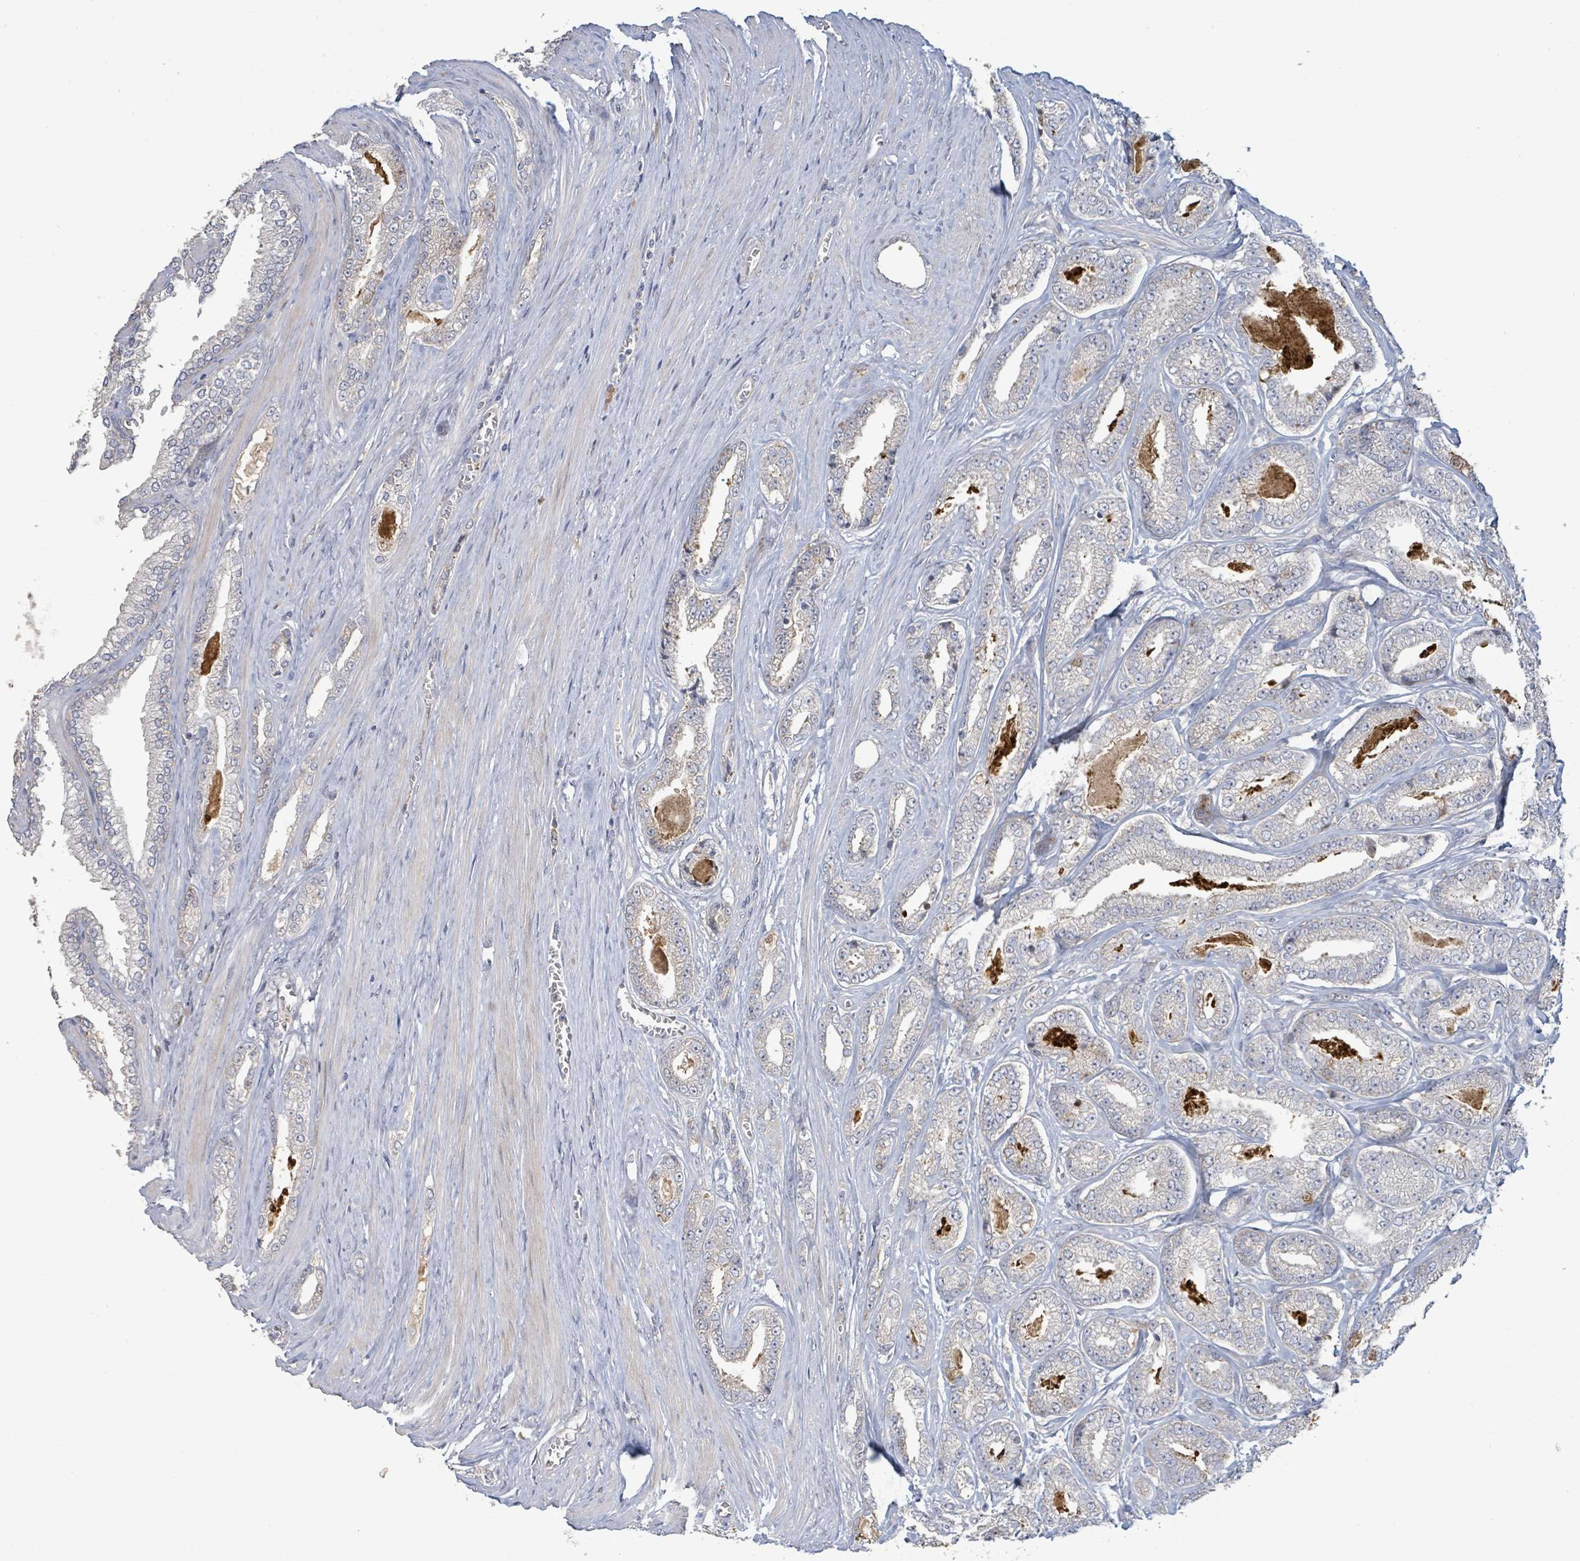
{"staining": {"intensity": "negative", "quantity": "none", "location": "none"}, "tissue": "prostate cancer", "cell_type": "Tumor cells", "image_type": "cancer", "snomed": [{"axis": "morphology", "description": "Adenocarcinoma, NOS"}, {"axis": "topography", "description": "Prostate and seminal vesicle, NOS"}], "caption": "Image shows no protein positivity in tumor cells of prostate cancer tissue.", "gene": "LILRA4", "patient": {"sex": "male", "age": 76}}